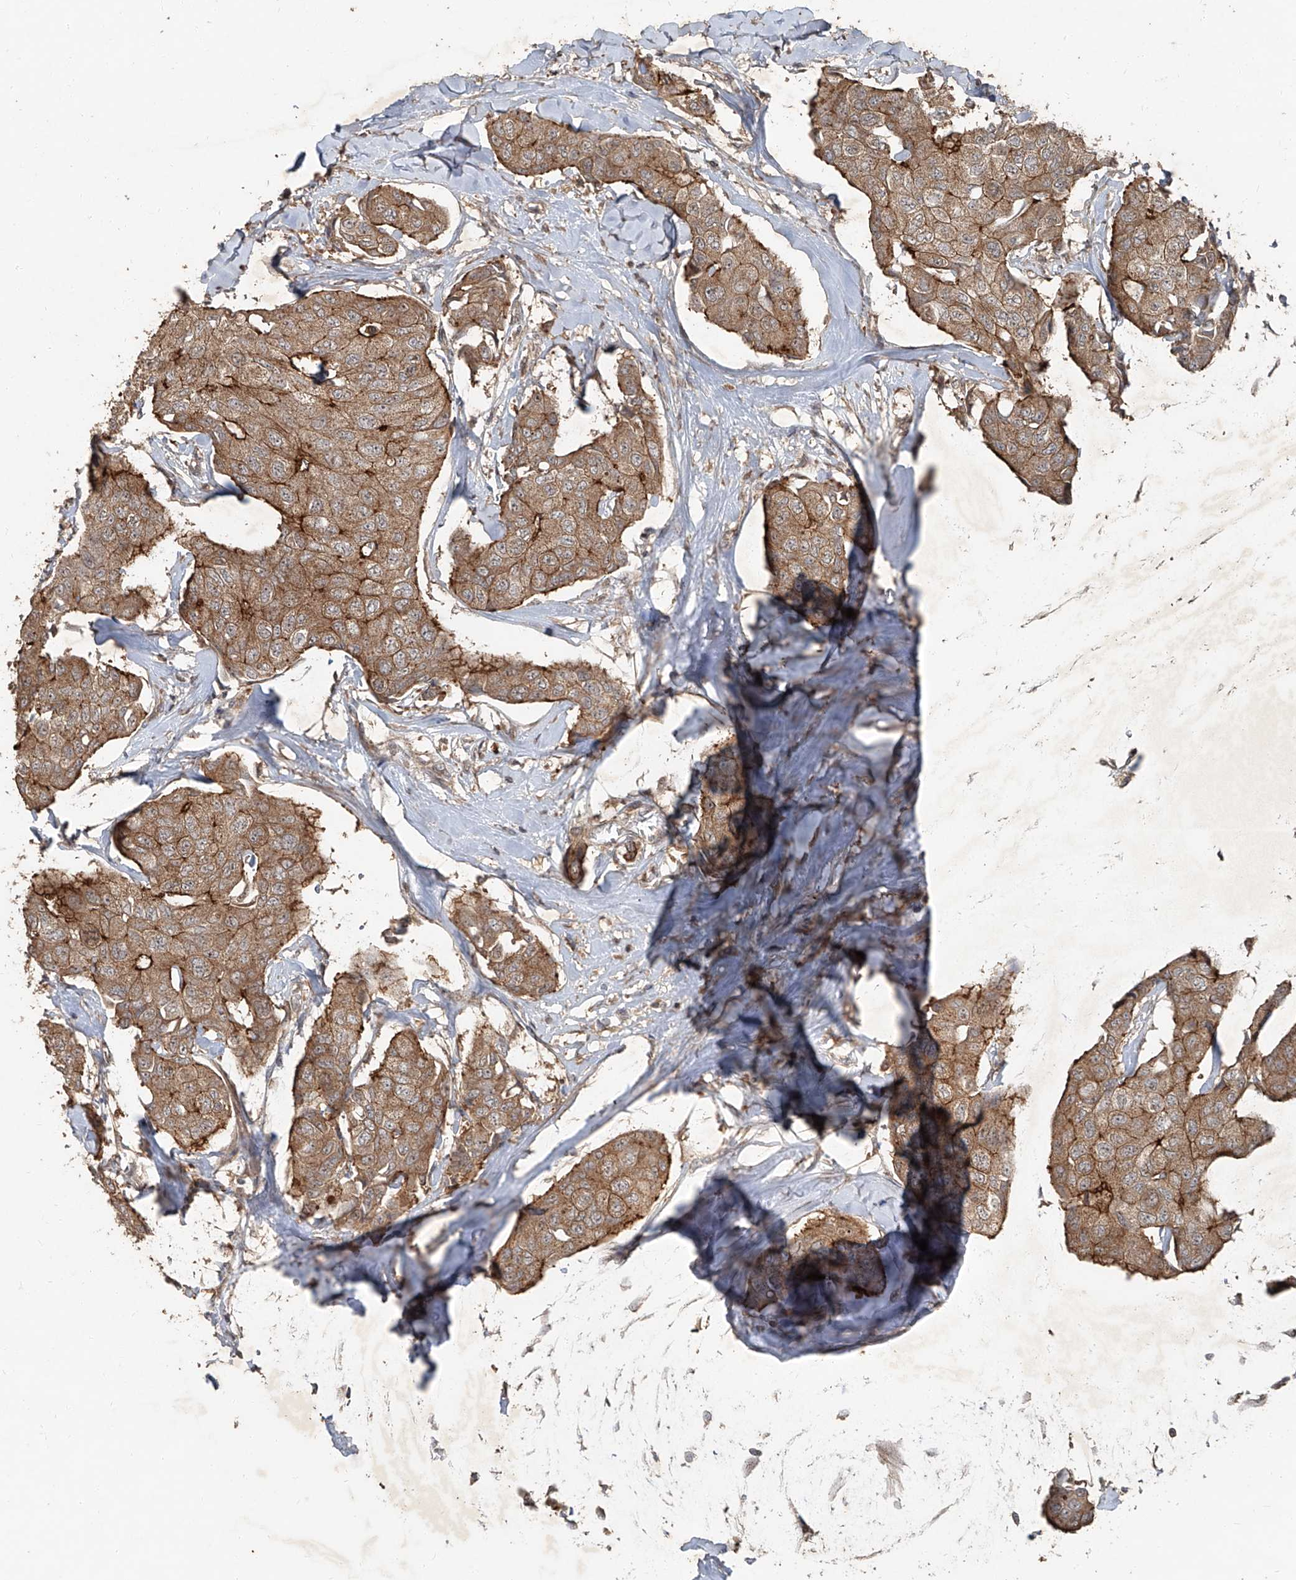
{"staining": {"intensity": "moderate", "quantity": ">75%", "location": "cytoplasmic/membranous"}, "tissue": "breast cancer", "cell_type": "Tumor cells", "image_type": "cancer", "snomed": [{"axis": "morphology", "description": "Duct carcinoma"}, {"axis": "topography", "description": "Breast"}], "caption": "This micrograph reveals breast cancer stained with immunohistochemistry (IHC) to label a protein in brown. The cytoplasmic/membranous of tumor cells show moderate positivity for the protein. Nuclei are counter-stained blue.", "gene": "CCN1", "patient": {"sex": "female", "age": 80}}